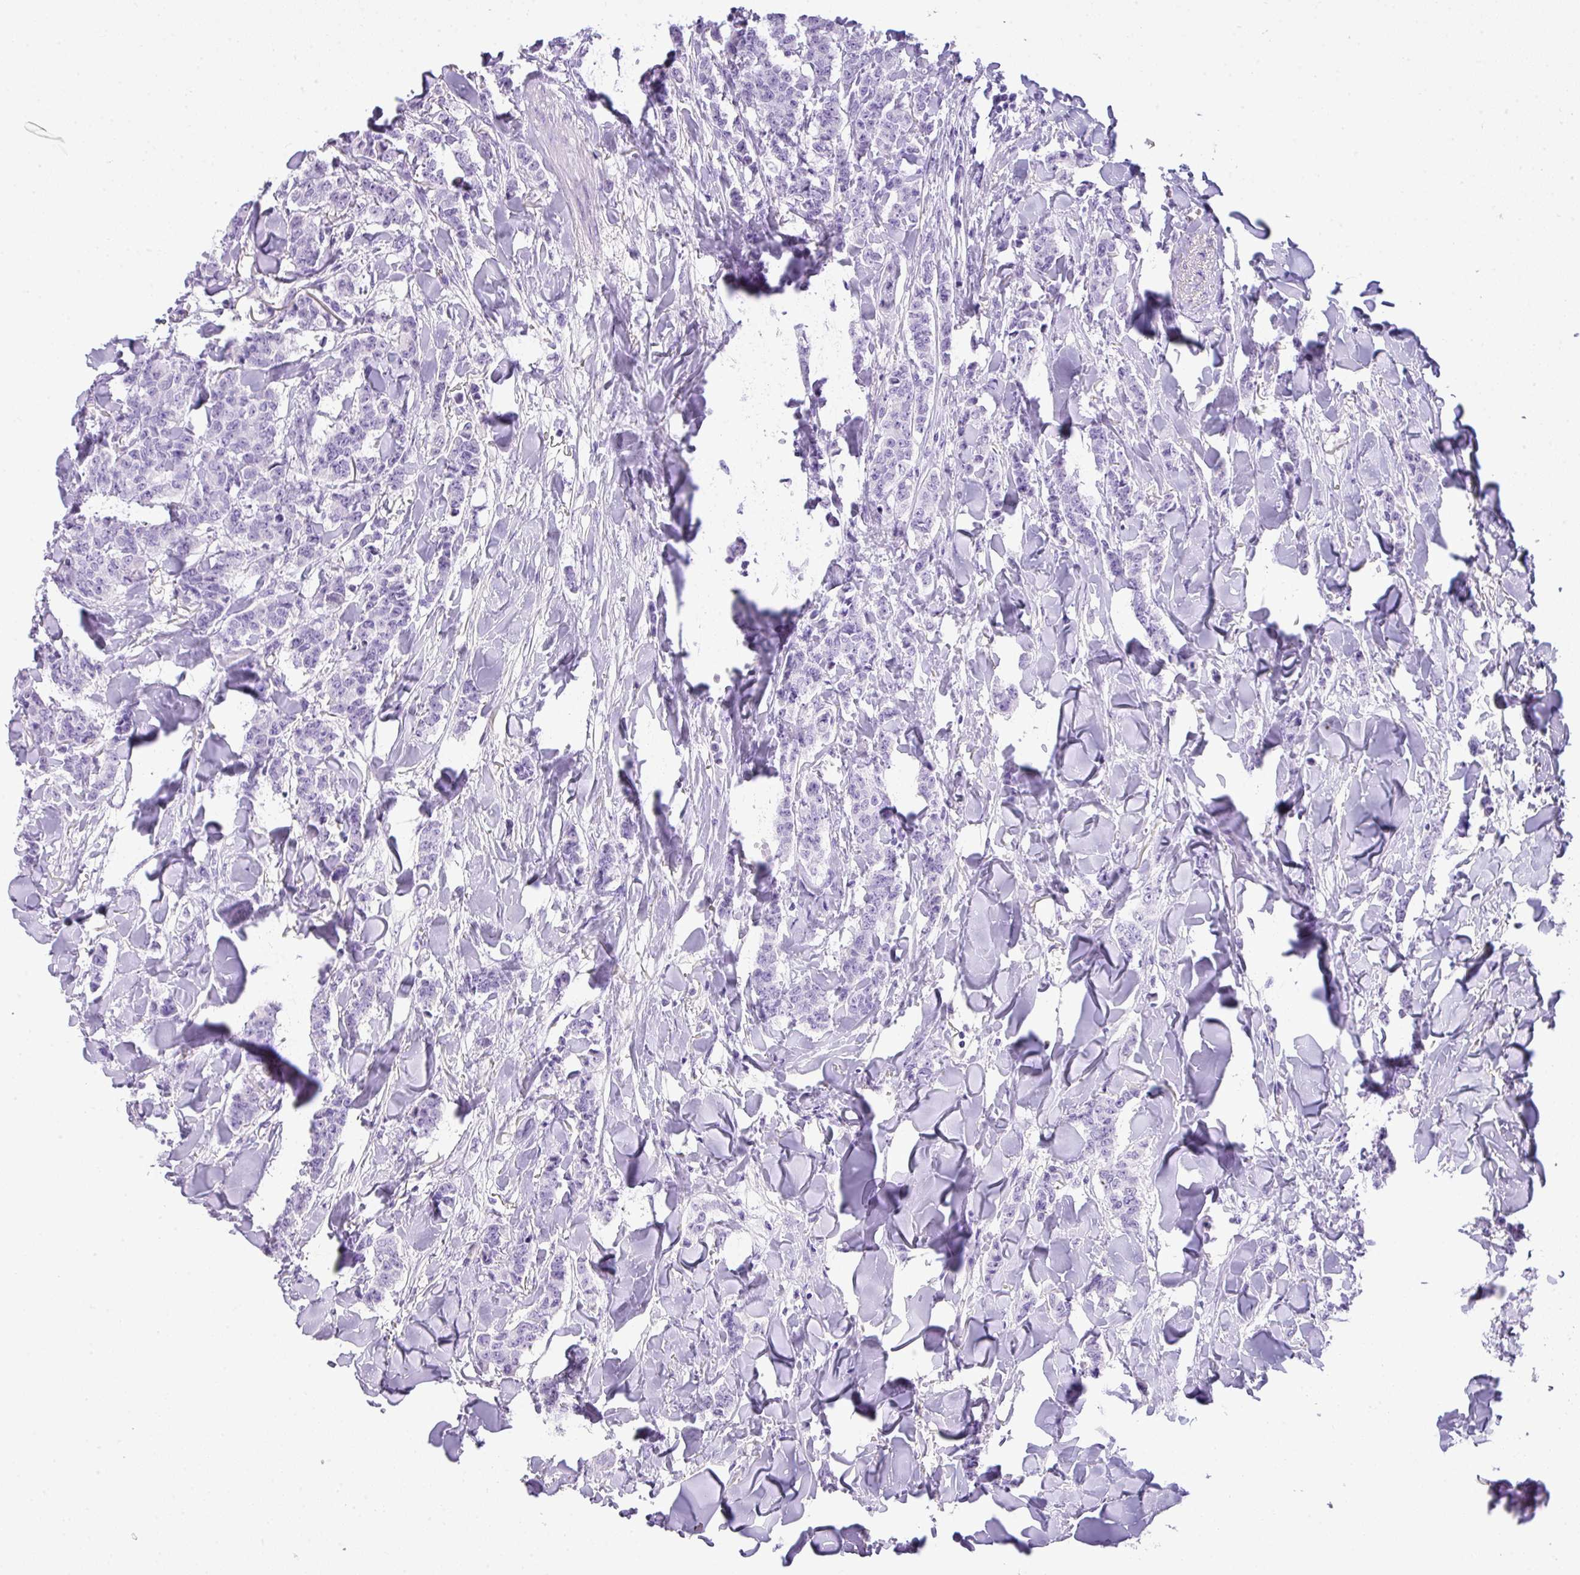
{"staining": {"intensity": "negative", "quantity": "none", "location": "none"}, "tissue": "breast cancer", "cell_type": "Tumor cells", "image_type": "cancer", "snomed": [{"axis": "morphology", "description": "Duct carcinoma"}, {"axis": "topography", "description": "Breast"}], "caption": "Human breast intraductal carcinoma stained for a protein using immunohistochemistry (IHC) reveals no expression in tumor cells.", "gene": "TNP1", "patient": {"sex": "female", "age": 40}}